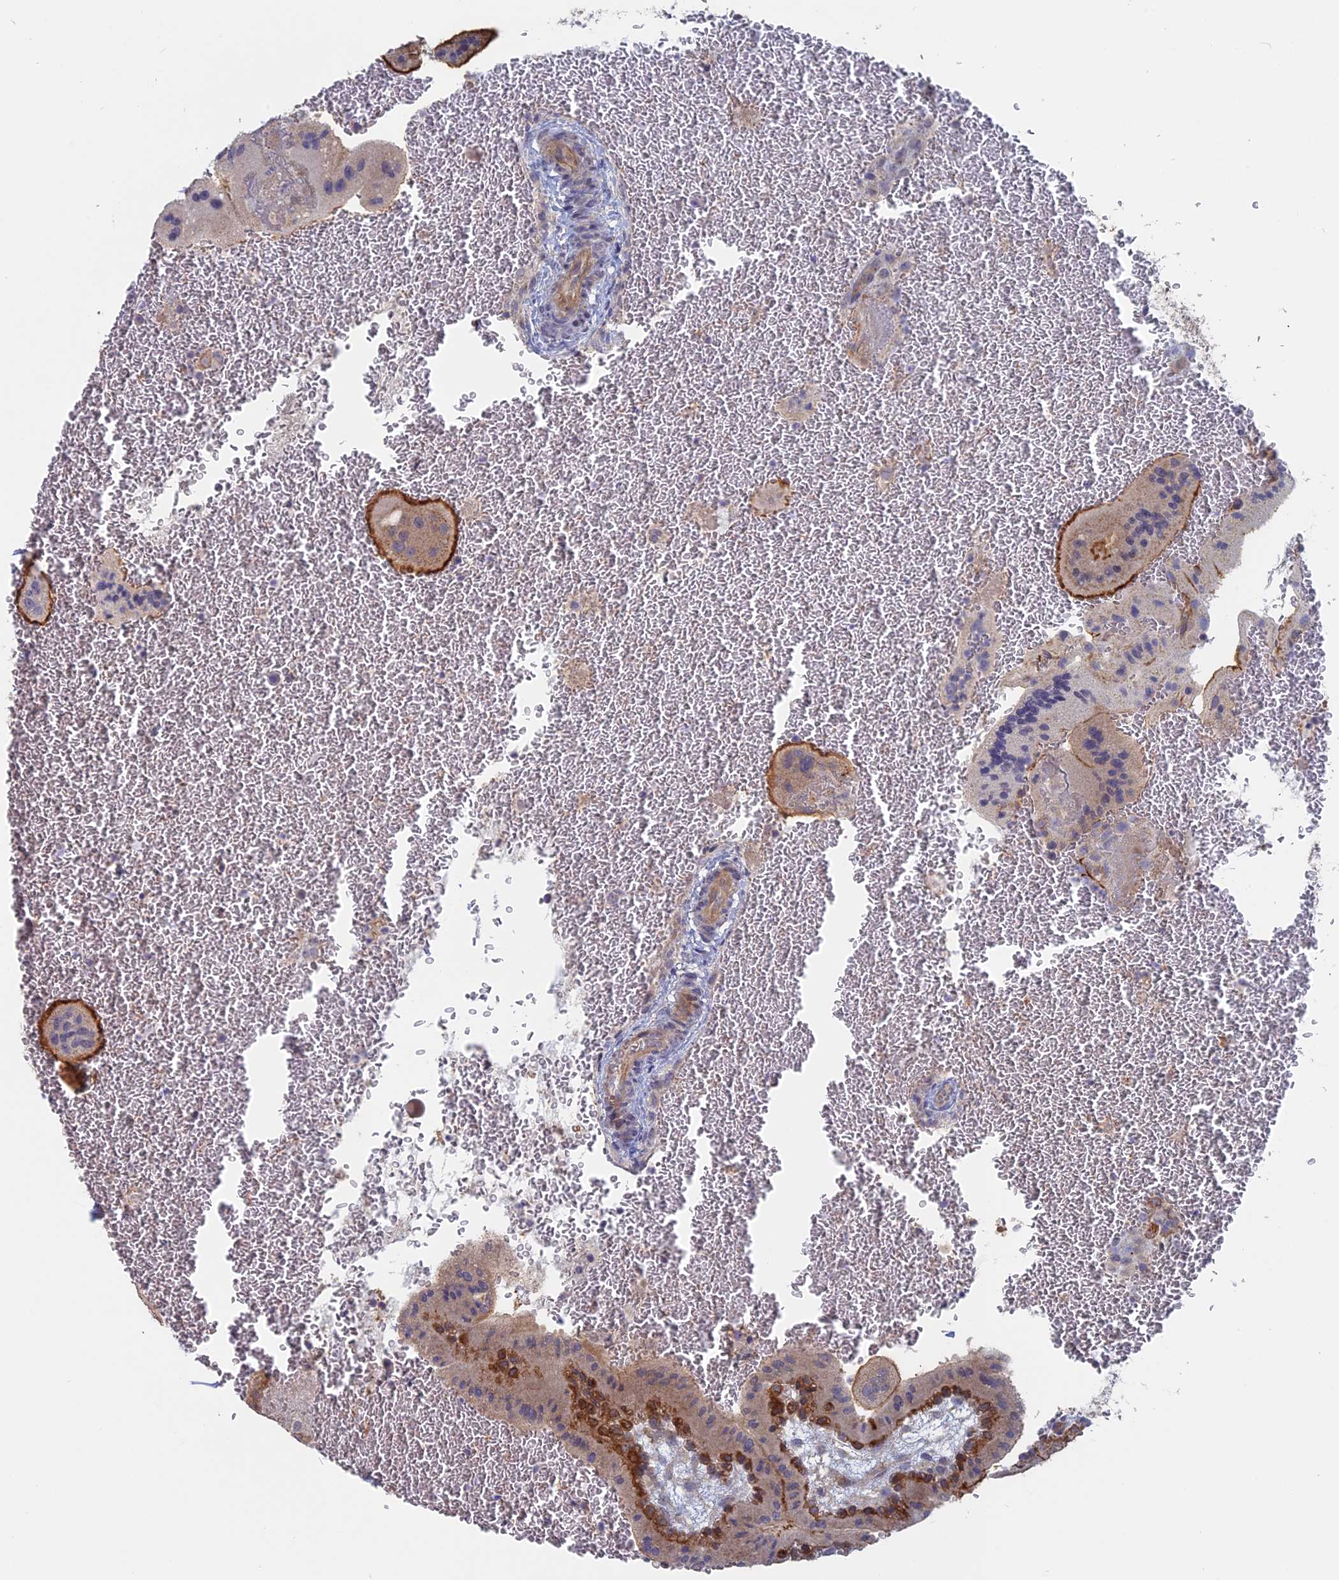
{"staining": {"intensity": "strong", "quantity": "25%-75%", "location": "cytoplasmic/membranous"}, "tissue": "placenta", "cell_type": "Trophoblastic cells", "image_type": "normal", "snomed": [{"axis": "morphology", "description": "Normal tissue, NOS"}, {"axis": "topography", "description": "Placenta"}], "caption": "An IHC image of unremarkable tissue is shown. Protein staining in brown shows strong cytoplasmic/membranous positivity in placenta within trophoblastic cells.", "gene": "TBC1D30", "patient": {"sex": "female", "age": 35}}